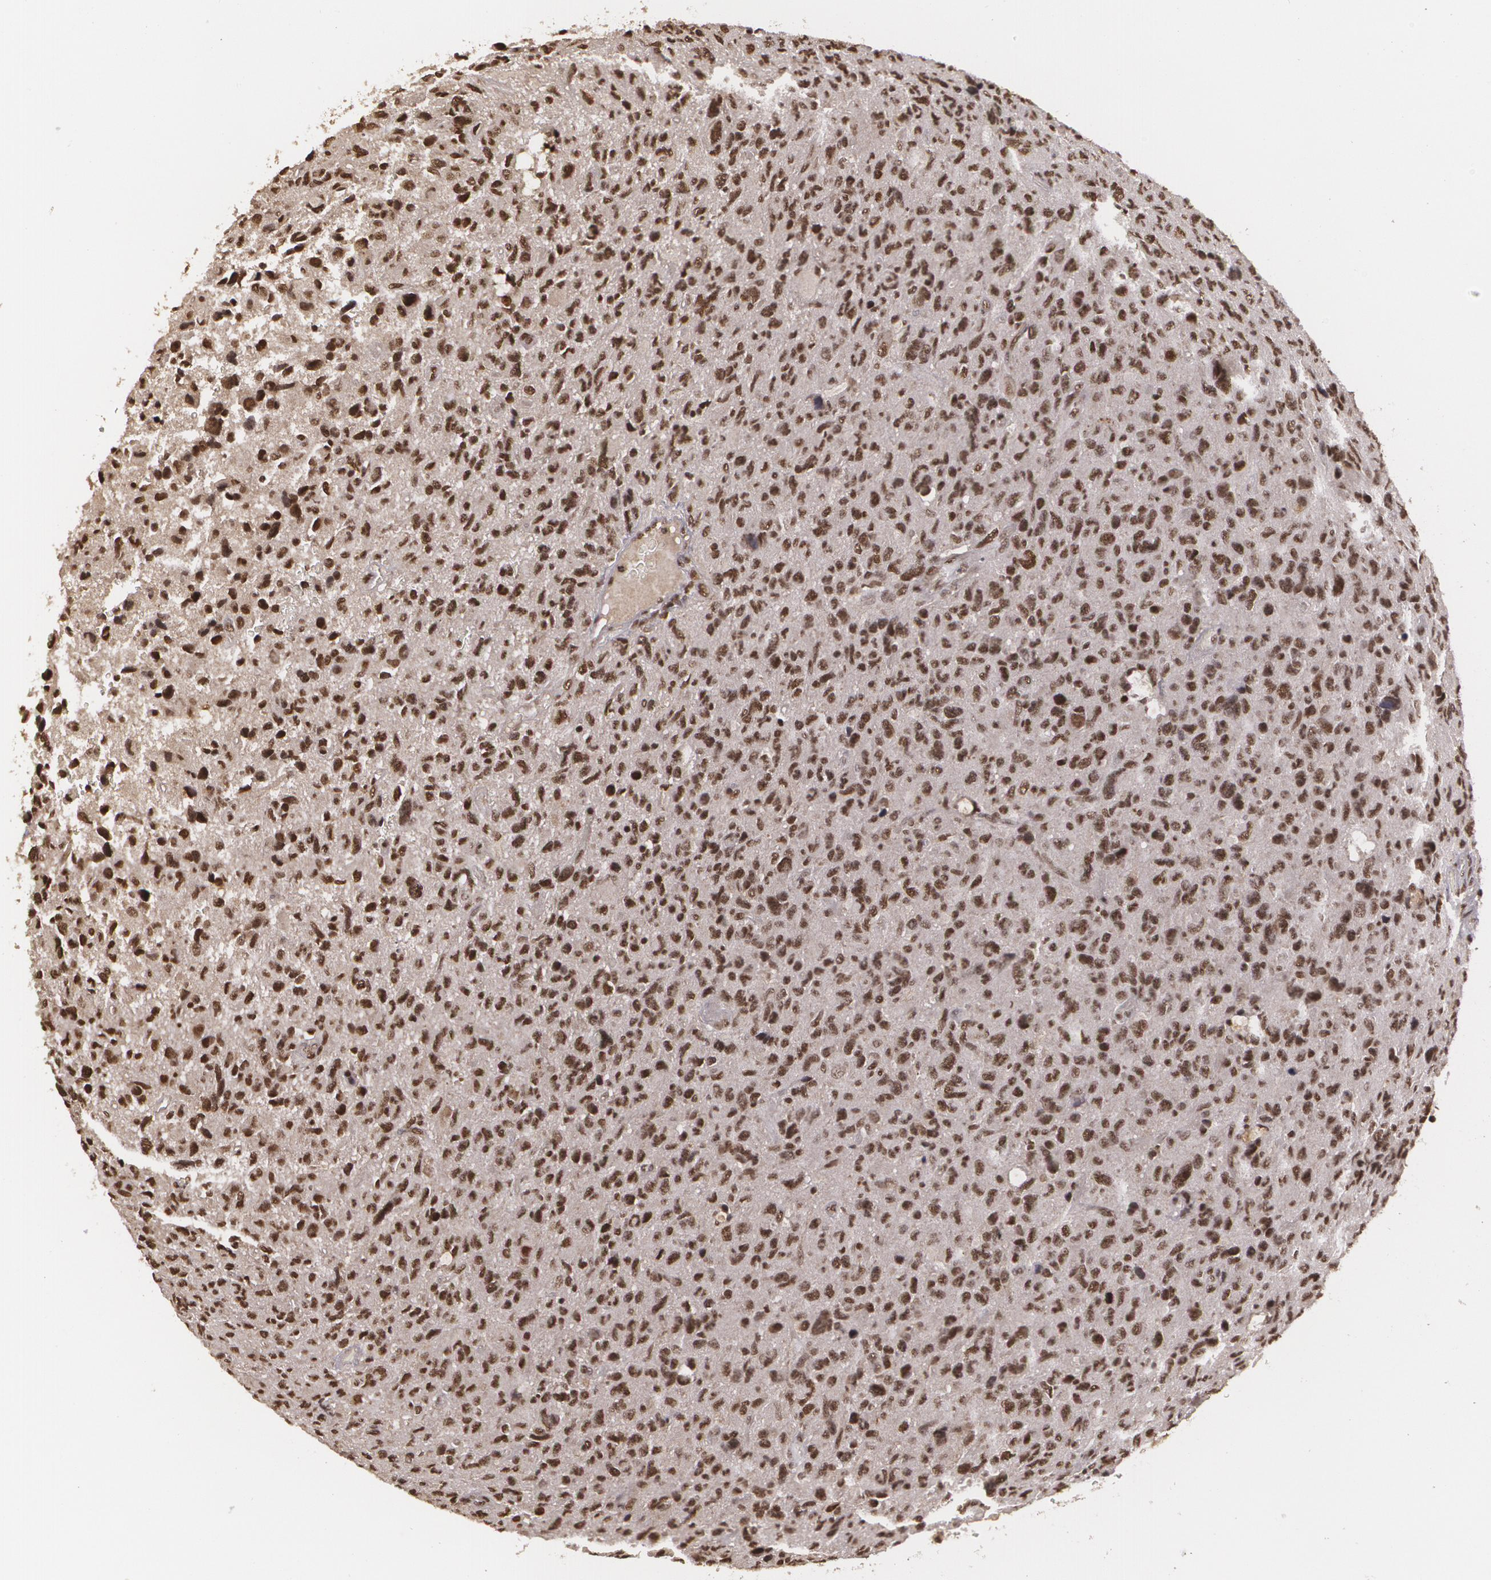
{"staining": {"intensity": "strong", "quantity": ">75%", "location": "nuclear"}, "tissue": "glioma", "cell_type": "Tumor cells", "image_type": "cancer", "snomed": [{"axis": "morphology", "description": "Glioma, malignant, High grade"}, {"axis": "topography", "description": "Brain"}], "caption": "IHC (DAB) staining of malignant glioma (high-grade) demonstrates strong nuclear protein expression in about >75% of tumor cells.", "gene": "RXRB", "patient": {"sex": "female", "age": 60}}